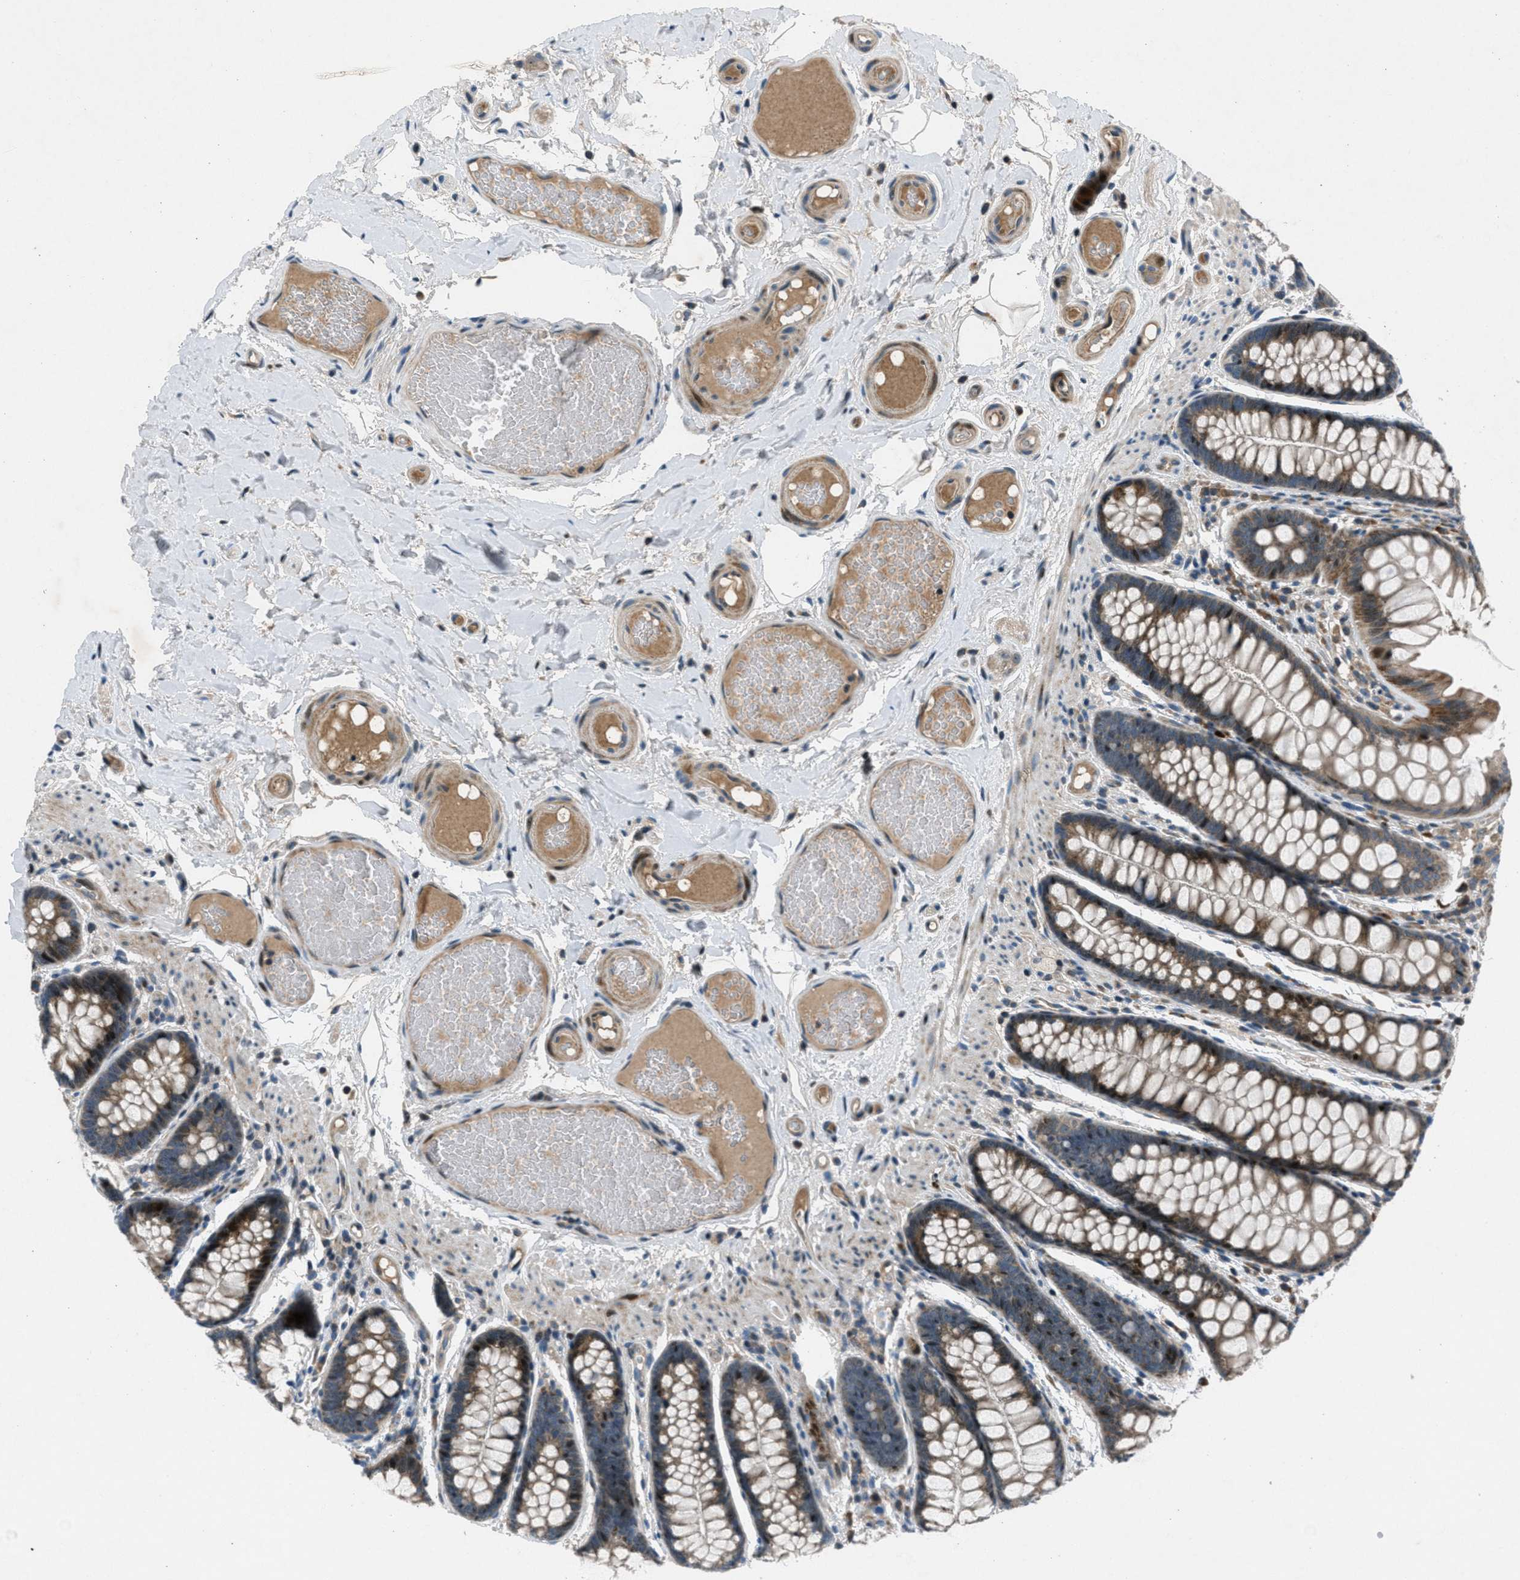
{"staining": {"intensity": "weak", "quantity": ">75%", "location": "cytoplasmic/membranous"}, "tissue": "colon", "cell_type": "Endothelial cells", "image_type": "normal", "snomed": [{"axis": "morphology", "description": "Normal tissue, NOS"}, {"axis": "topography", "description": "Colon"}], "caption": "Colon stained for a protein reveals weak cytoplasmic/membranous positivity in endothelial cells. (Brightfield microscopy of DAB IHC at high magnification).", "gene": "CLEC2D", "patient": {"sex": "female", "age": 56}}